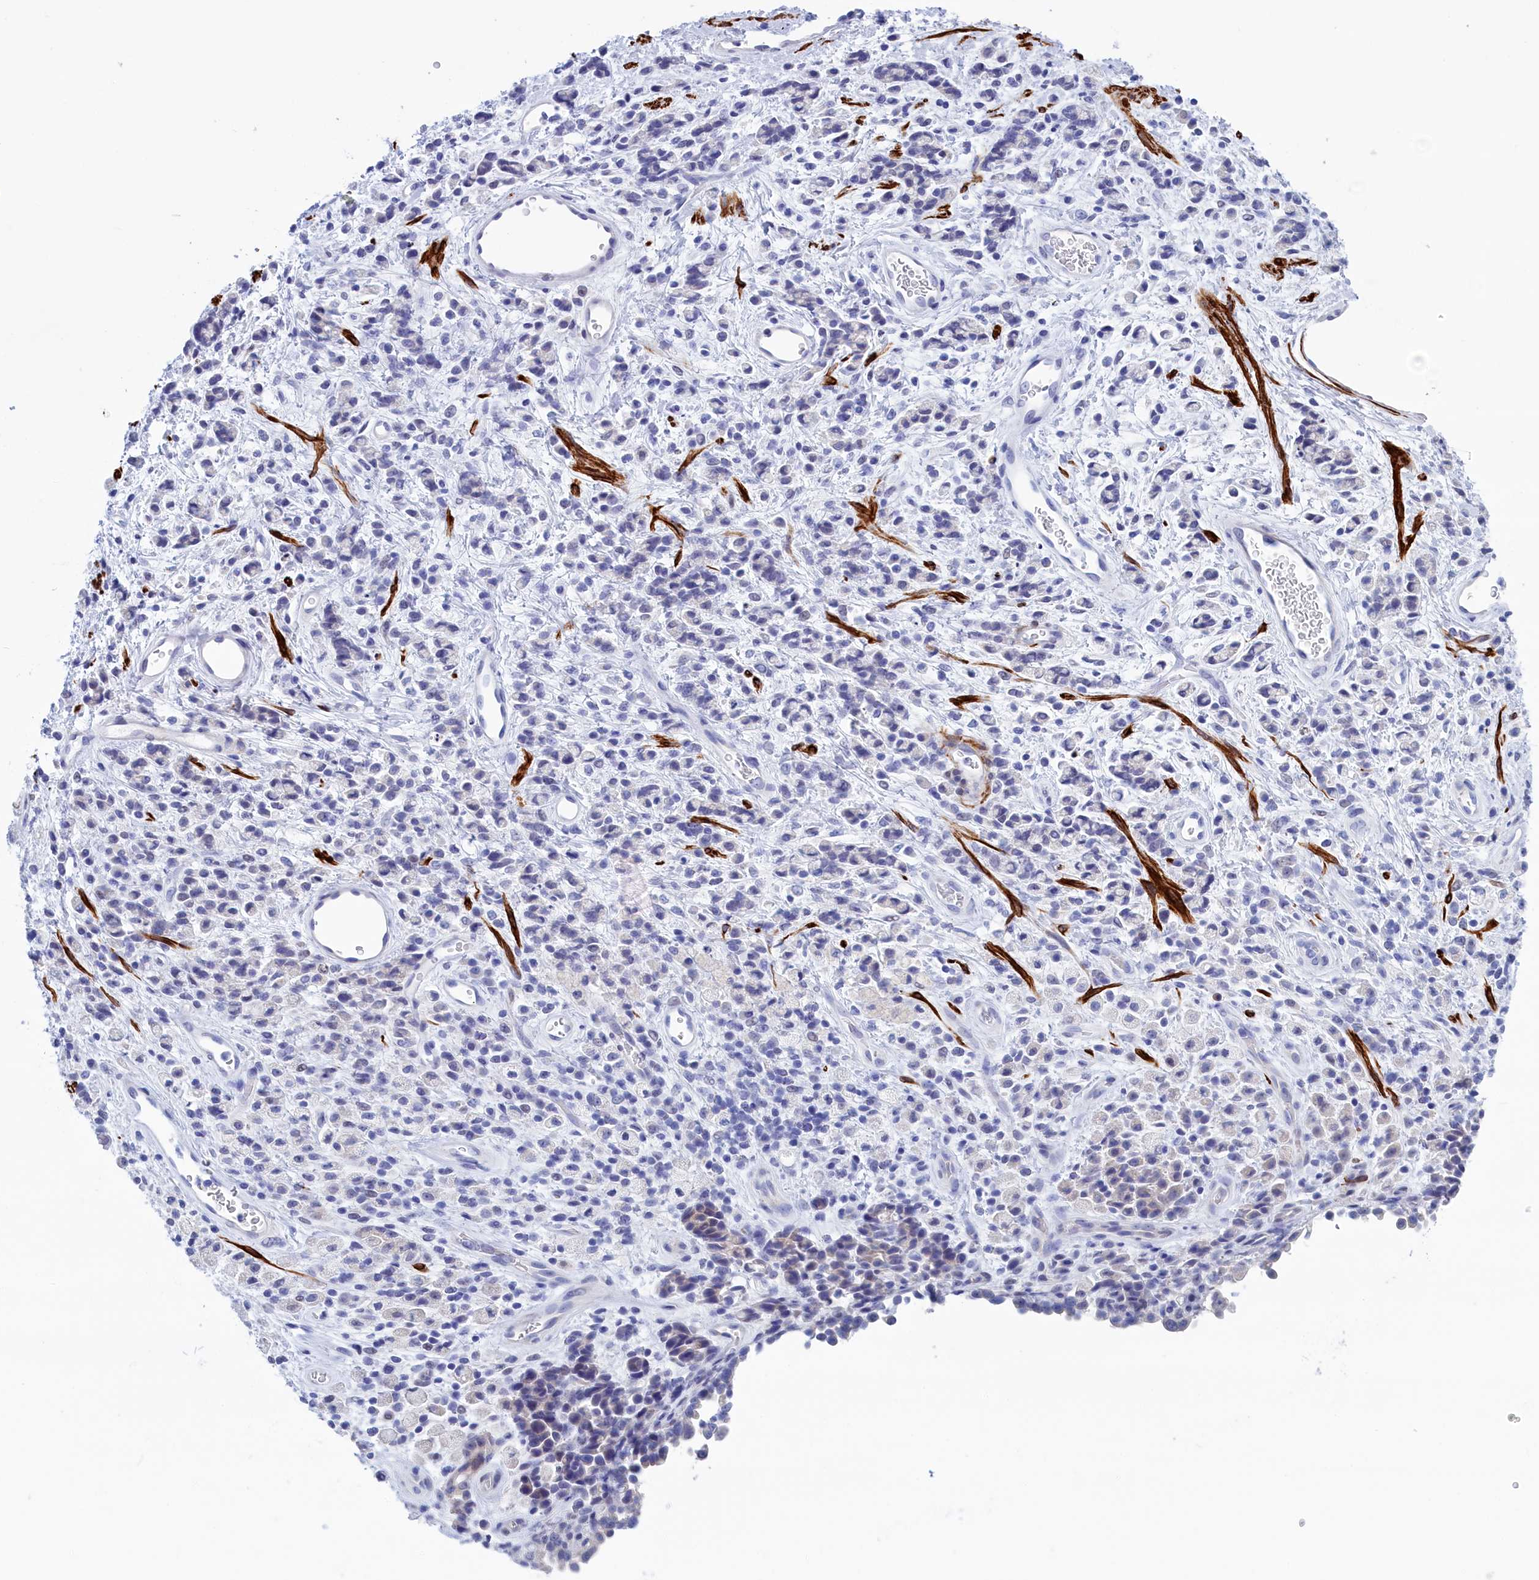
{"staining": {"intensity": "negative", "quantity": "none", "location": "none"}, "tissue": "stomach cancer", "cell_type": "Tumor cells", "image_type": "cancer", "snomed": [{"axis": "morphology", "description": "Adenocarcinoma, NOS"}, {"axis": "topography", "description": "Stomach"}], "caption": "Immunohistochemistry image of human stomach adenocarcinoma stained for a protein (brown), which exhibits no staining in tumor cells.", "gene": "WDR83", "patient": {"sex": "female", "age": 60}}